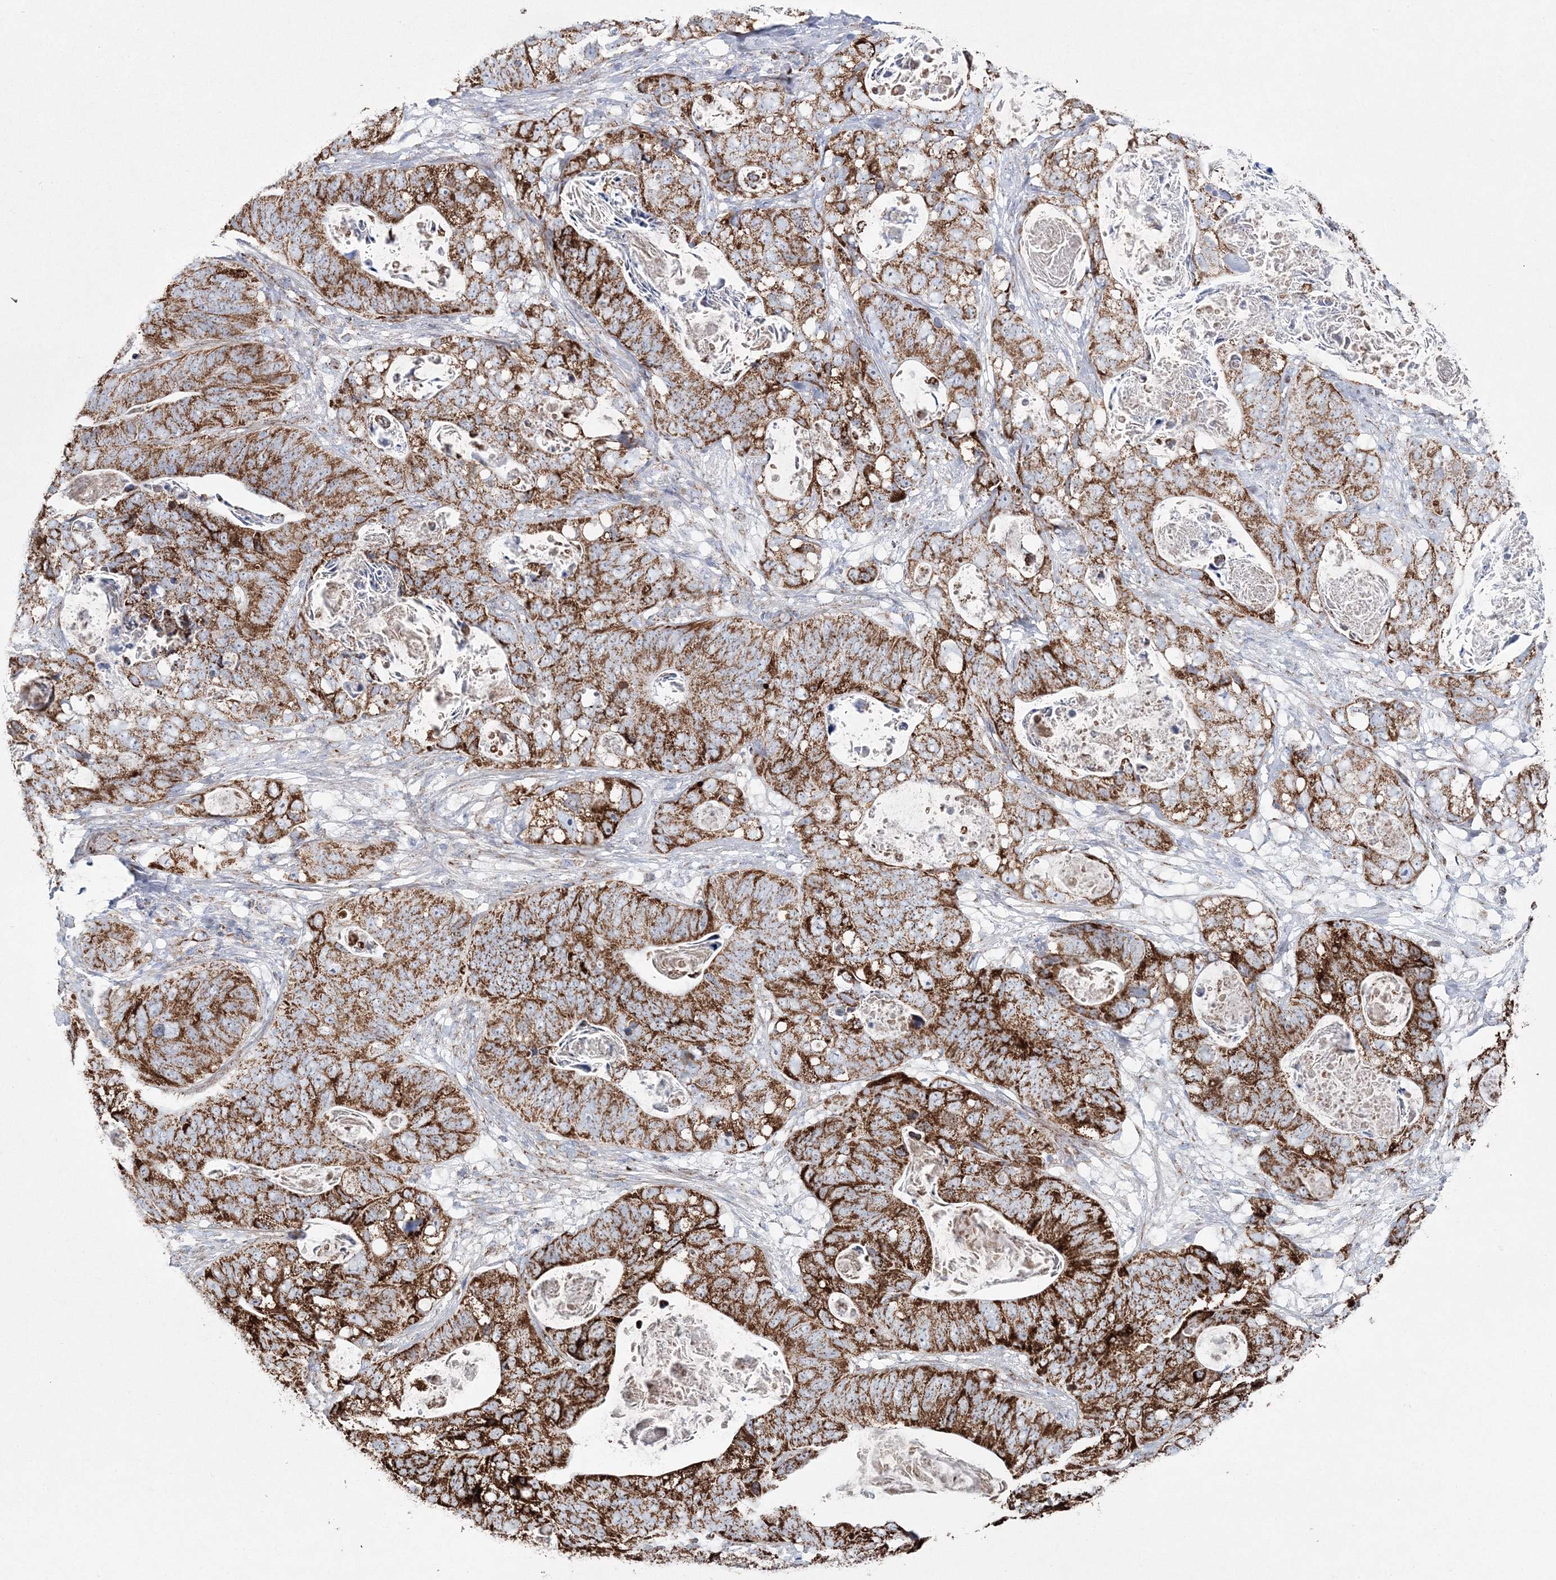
{"staining": {"intensity": "strong", "quantity": ">75%", "location": "cytoplasmic/membranous"}, "tissue": "stomach cancer", "cell_type": "Tumor cells", "image_type": "cancer", "snomed": [{"axis": "morphology", "description": "Normal tissue, NOS"}, {"axis": "morphology", "description": "Adenocarcinoma, NOS"}, {"axis": "topography", "description": "Stomach"}], "caption": "DAB immunohistochemical staining of human stomach cancer (adenocarcinoma) exhibits strong cytoplasmic/membranous protein positivity in about >75% of tumor cells. The protein of interest is stained brown, and the nuclei are stained in blue (DAB (3,3'-diaminobenzidine) IHC with brightfield microscopy, high magnification).", "gene": "HIBCH", "patient": {"sex": "female", "age": 89}}